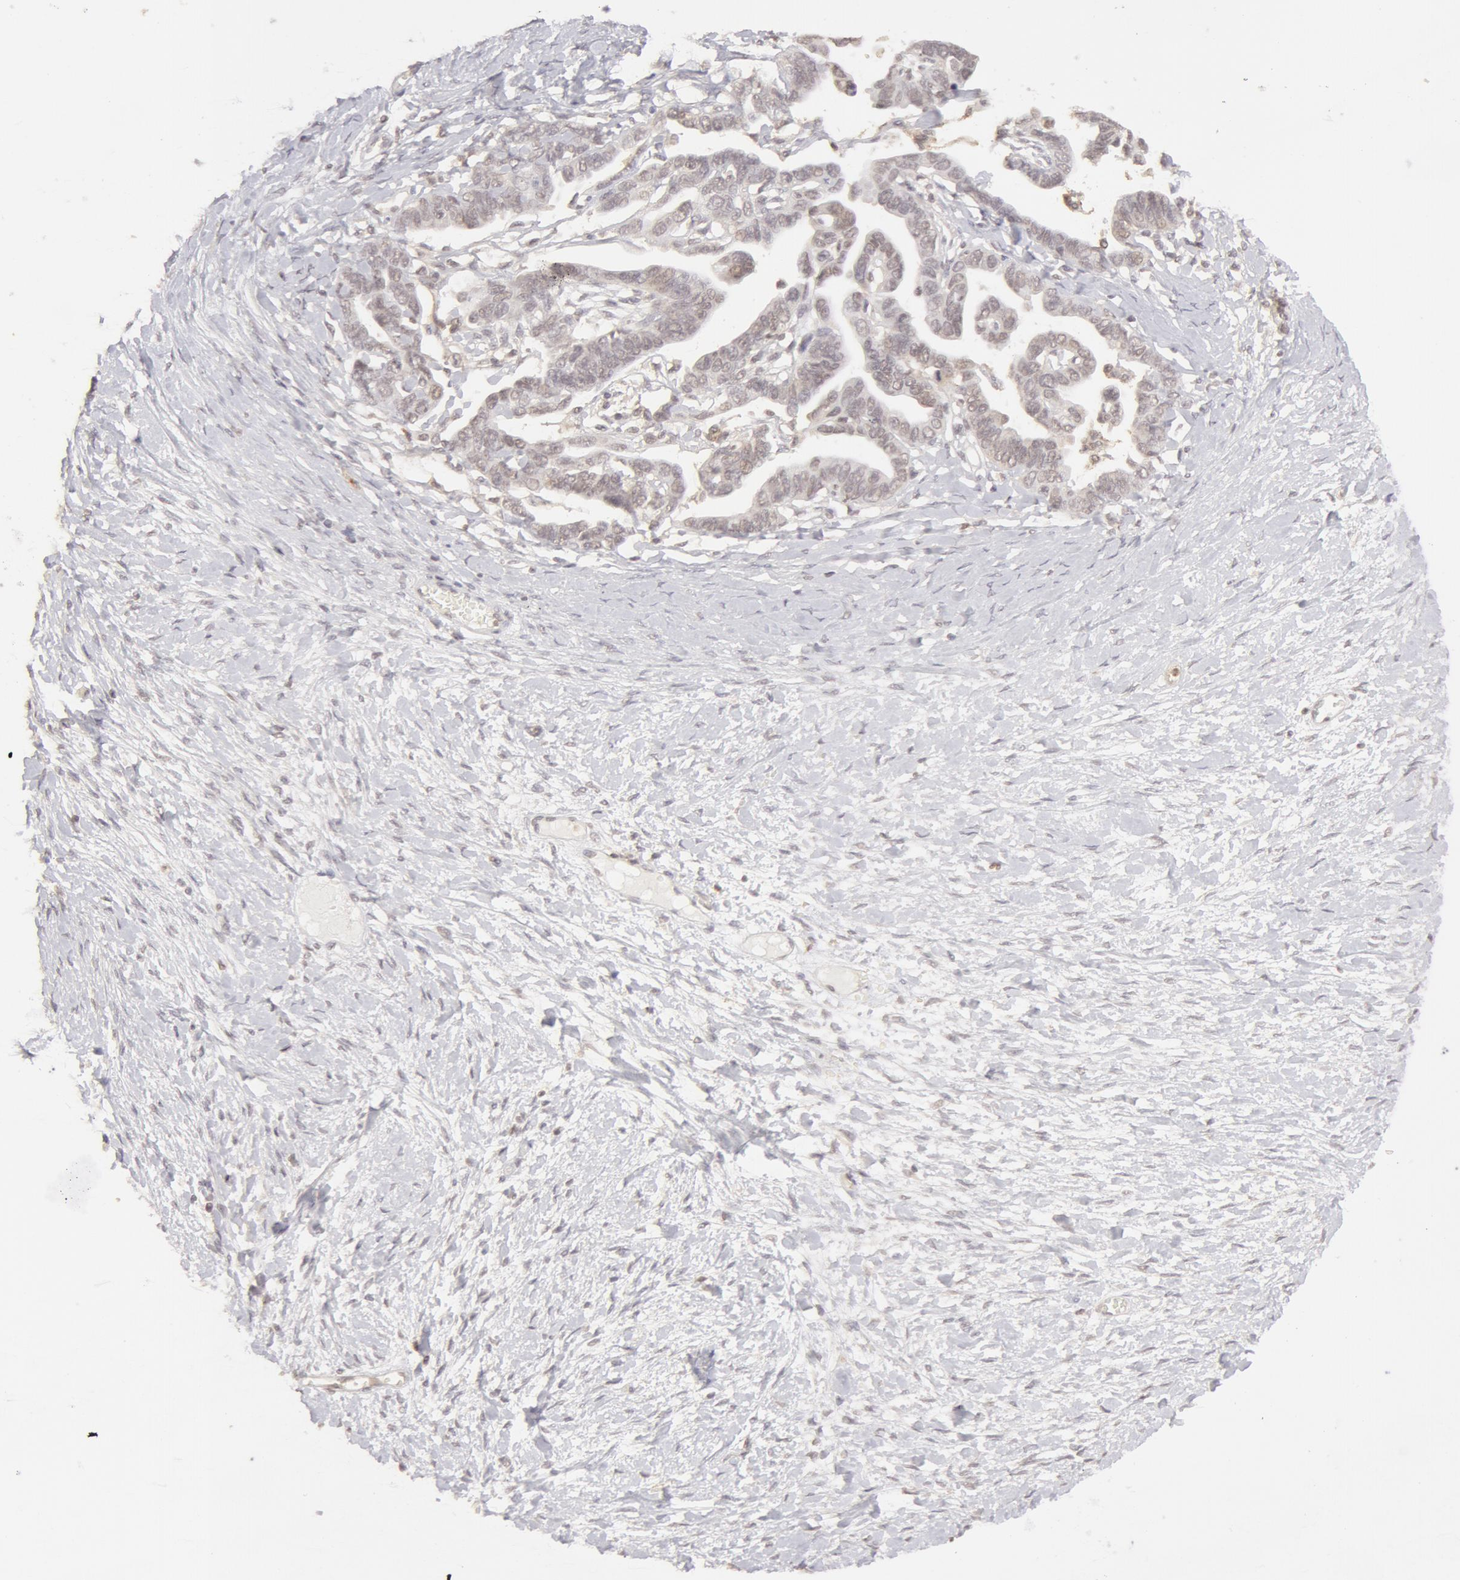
{"staining": {"intensity": "weak", "quantity": "25%-75%", "location": "cytoplasmic/membranous,nuclear"}, "tissue": "ovarian cancer", "cell_type": "Tumor cells", "image_type": "cancer", "snomed": [{"axis": "morphology", "description": "Cystadenocarcinoma, serous, NOS"}, {"axis": "topography", "description": "Ovary"}], "caption": "The image displays immunohistochemical staining of ovarian serous cystadenocarcinoma. There is weak cytoplasmic/membranous and nuclear staining is identified in about 25%-75% of tumor cells. (brown staining indicates protein expression, while blue staining denotes nuclei).", "gene": "ADAM10", "patient": {"sex": "female", "age": 69}}